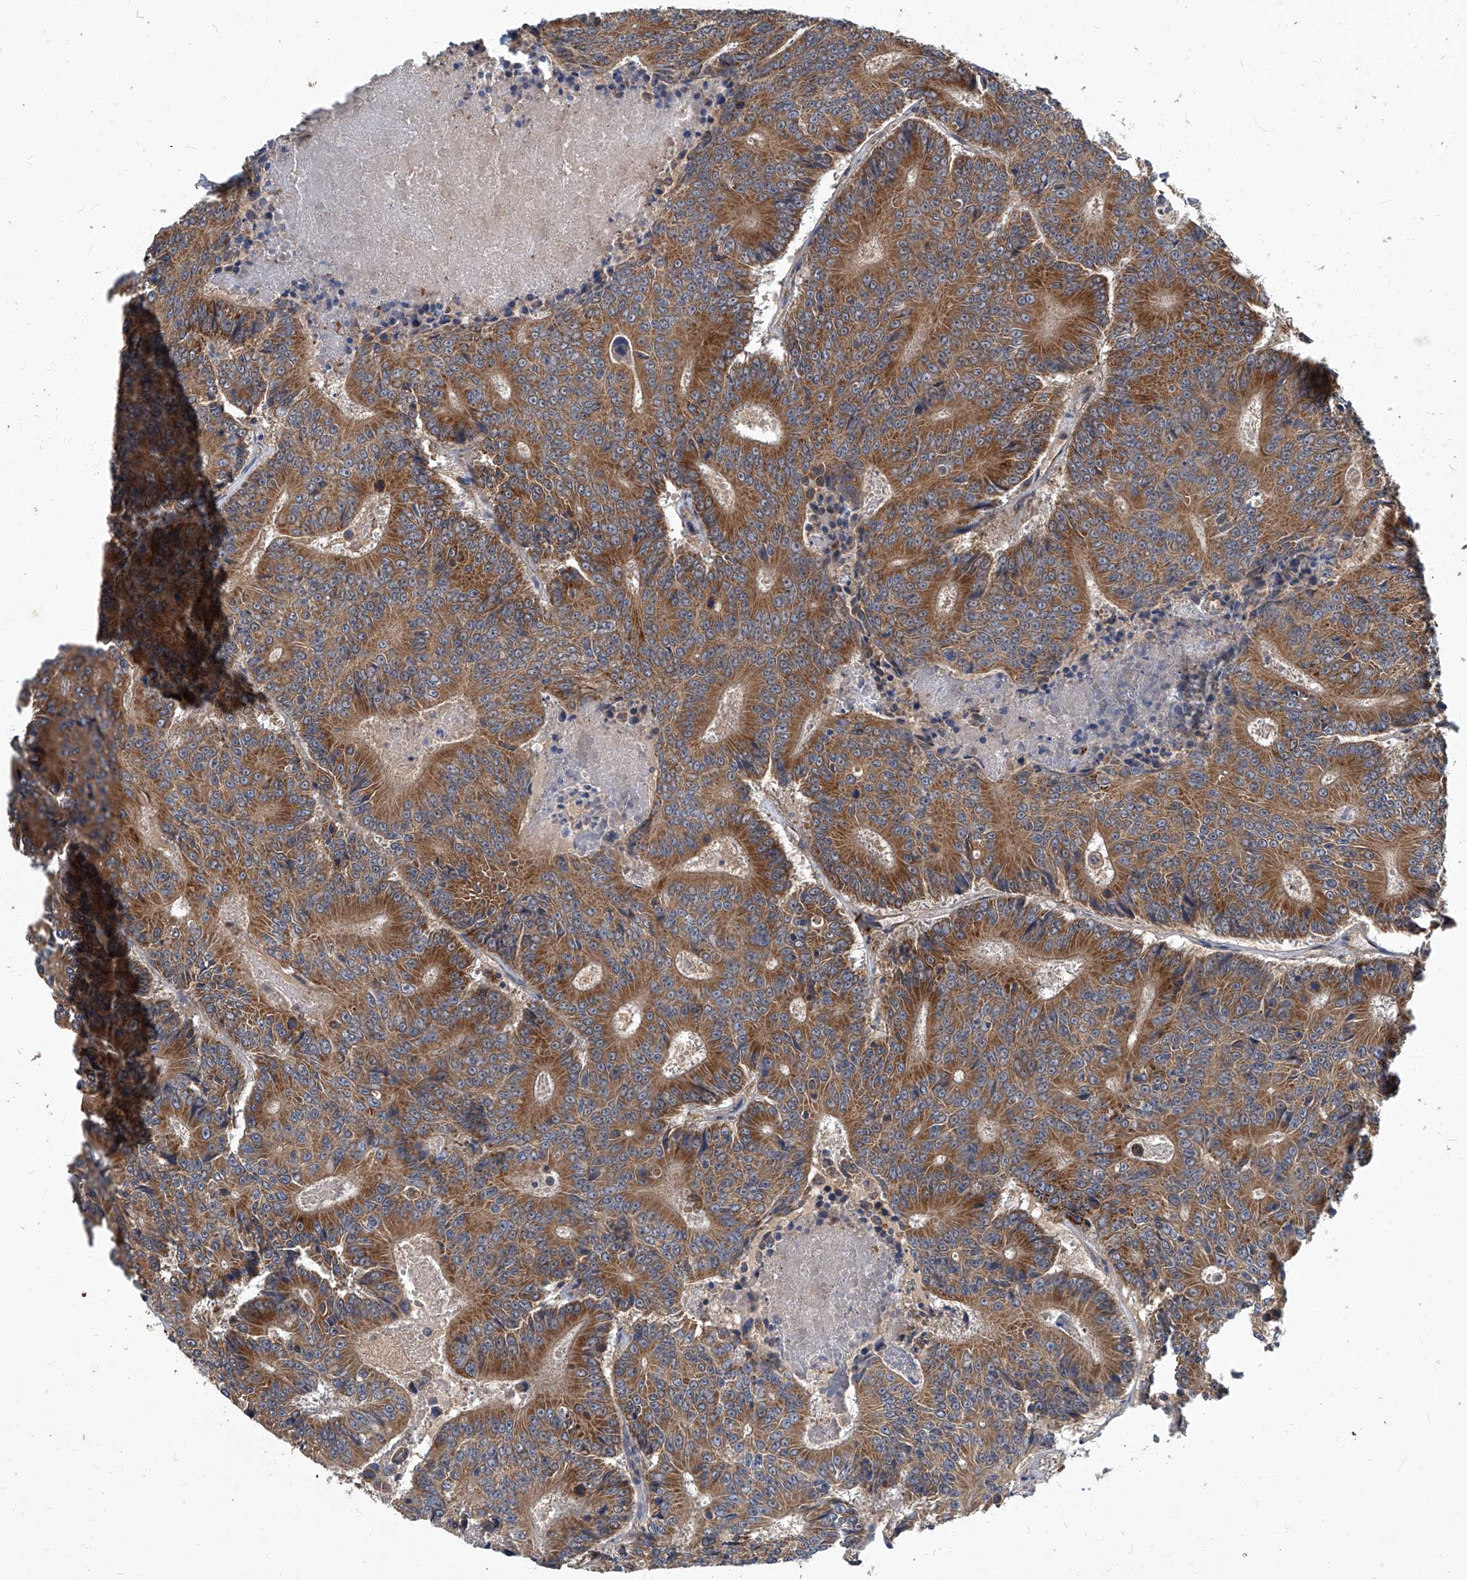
{"staining": {"intensity": "moderate", "quantity": ">75%", "location": "cytoplasmic/membranous"}, "tissue": "colorectal cancer", "cell_type": "Tumor cells", "image_type": "cancer", "snomed": [{"axis": "morphology", "description": "Adenocarcinoma, NOS"}, {"axis": "topography", "description": "Colon"}], "caption": "The immunohistochemical stain shows moderate cytoplasmic/membranous expression in tumor cells of adenocarcinoma (colorectal) tissue.", "gene": "TNFRSF13B", "patient": {"sex": "male", "age": 83}}